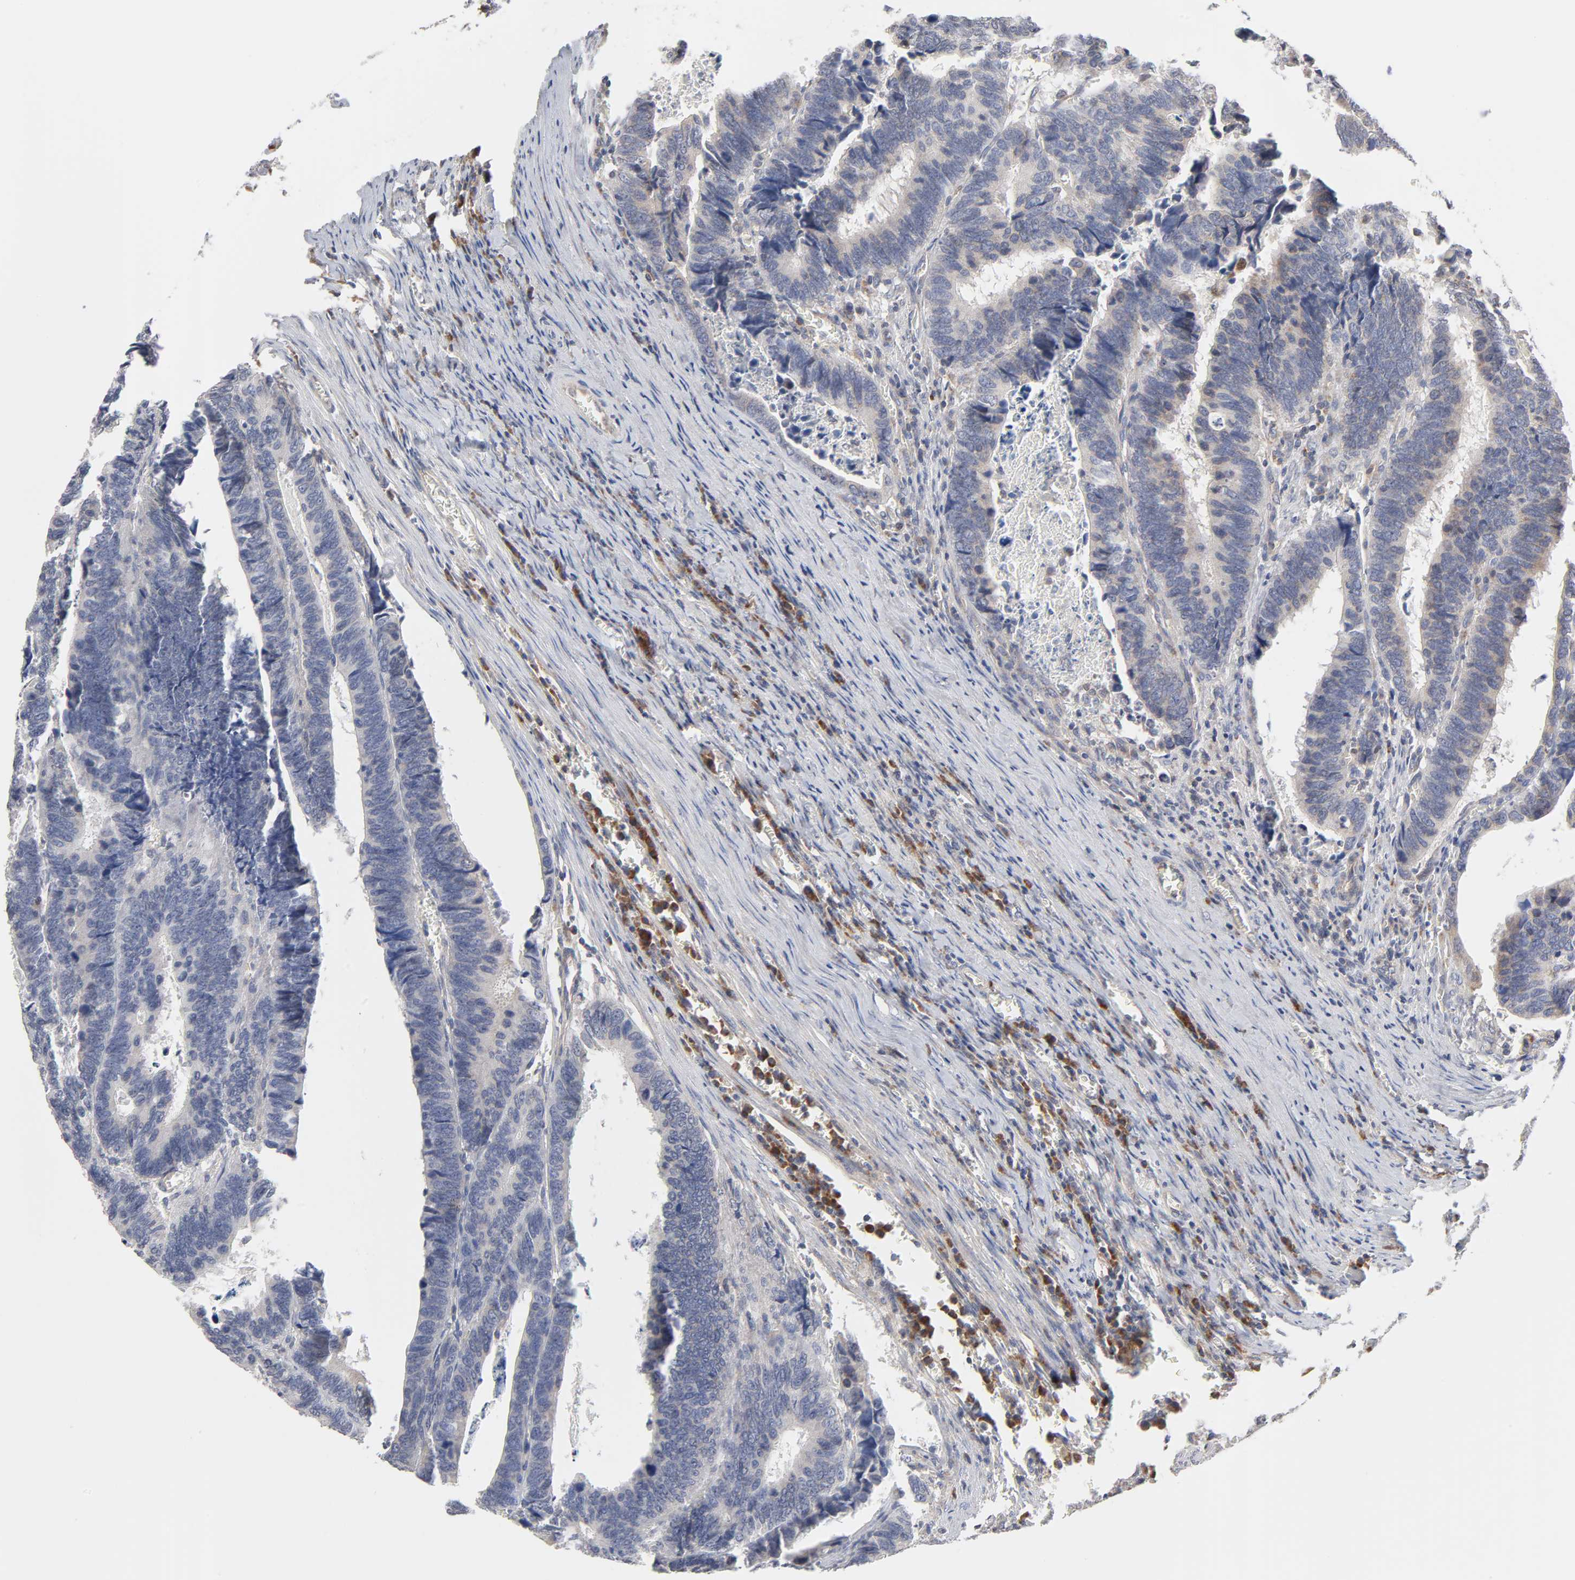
{"staining": {"intensity": "weak", "quantity": "25%-75%", "location": "cytoplasmic/membranous"}, "tissue": "colorectal cancer", "cell_type": "Tumor cells", "image_type": "cancer", "snomed": [{"axis": "morphology", "description": "Adenocarcinoma, NOS"}, {"axis": "topography", "description": "Colon"}], "caption": "Colorectal cancer (adenocarcinoma) stained for a protein exhibits weak cytoplasmic/membranous positivity in tumor cells.", "gene": "IL4R", "patient": {"sex": "male", "age": 72}}